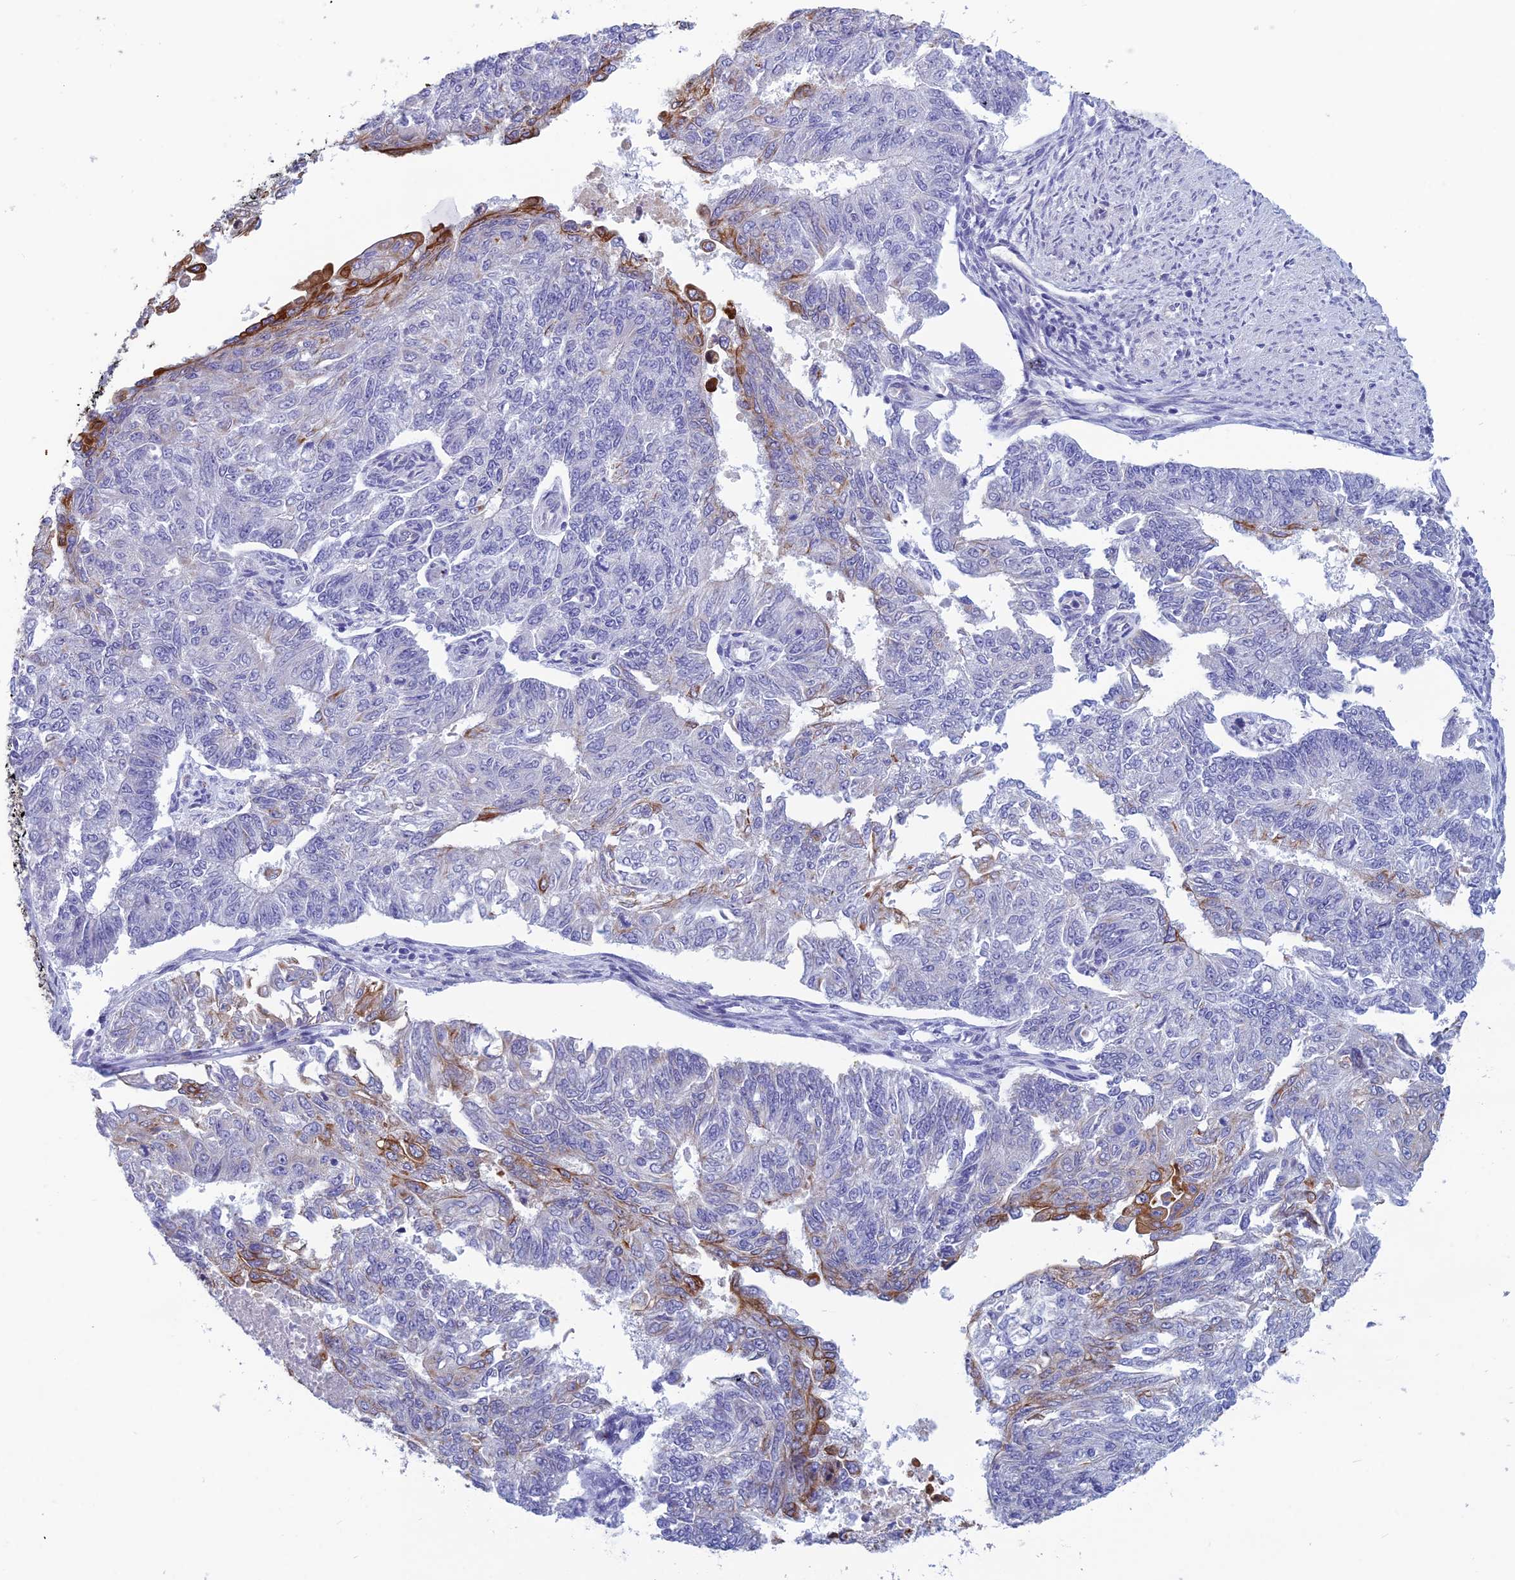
{"staining": {"intensity": "strong", "quantity": "<25%", "location": "cytoplasmic/membranous"}, "tissue": "endometrial cancer", "cell_type": "Tumor cells", "image_type": "cancer", "snomed": [{"axis": "morphology", "description": "Adenocarcinoma, NOS"}, {"axis": "topography", "description": "Endometrium"}], "caption": "Immunohistochemical staining of human endometrial adenocarcinoma exhibits medium levels of strong cytoplasmic/membranous positivity in approximately <25% of tumor cells.", "gene": "RBM41", "patient": {"sex": "female", "age": 32}}